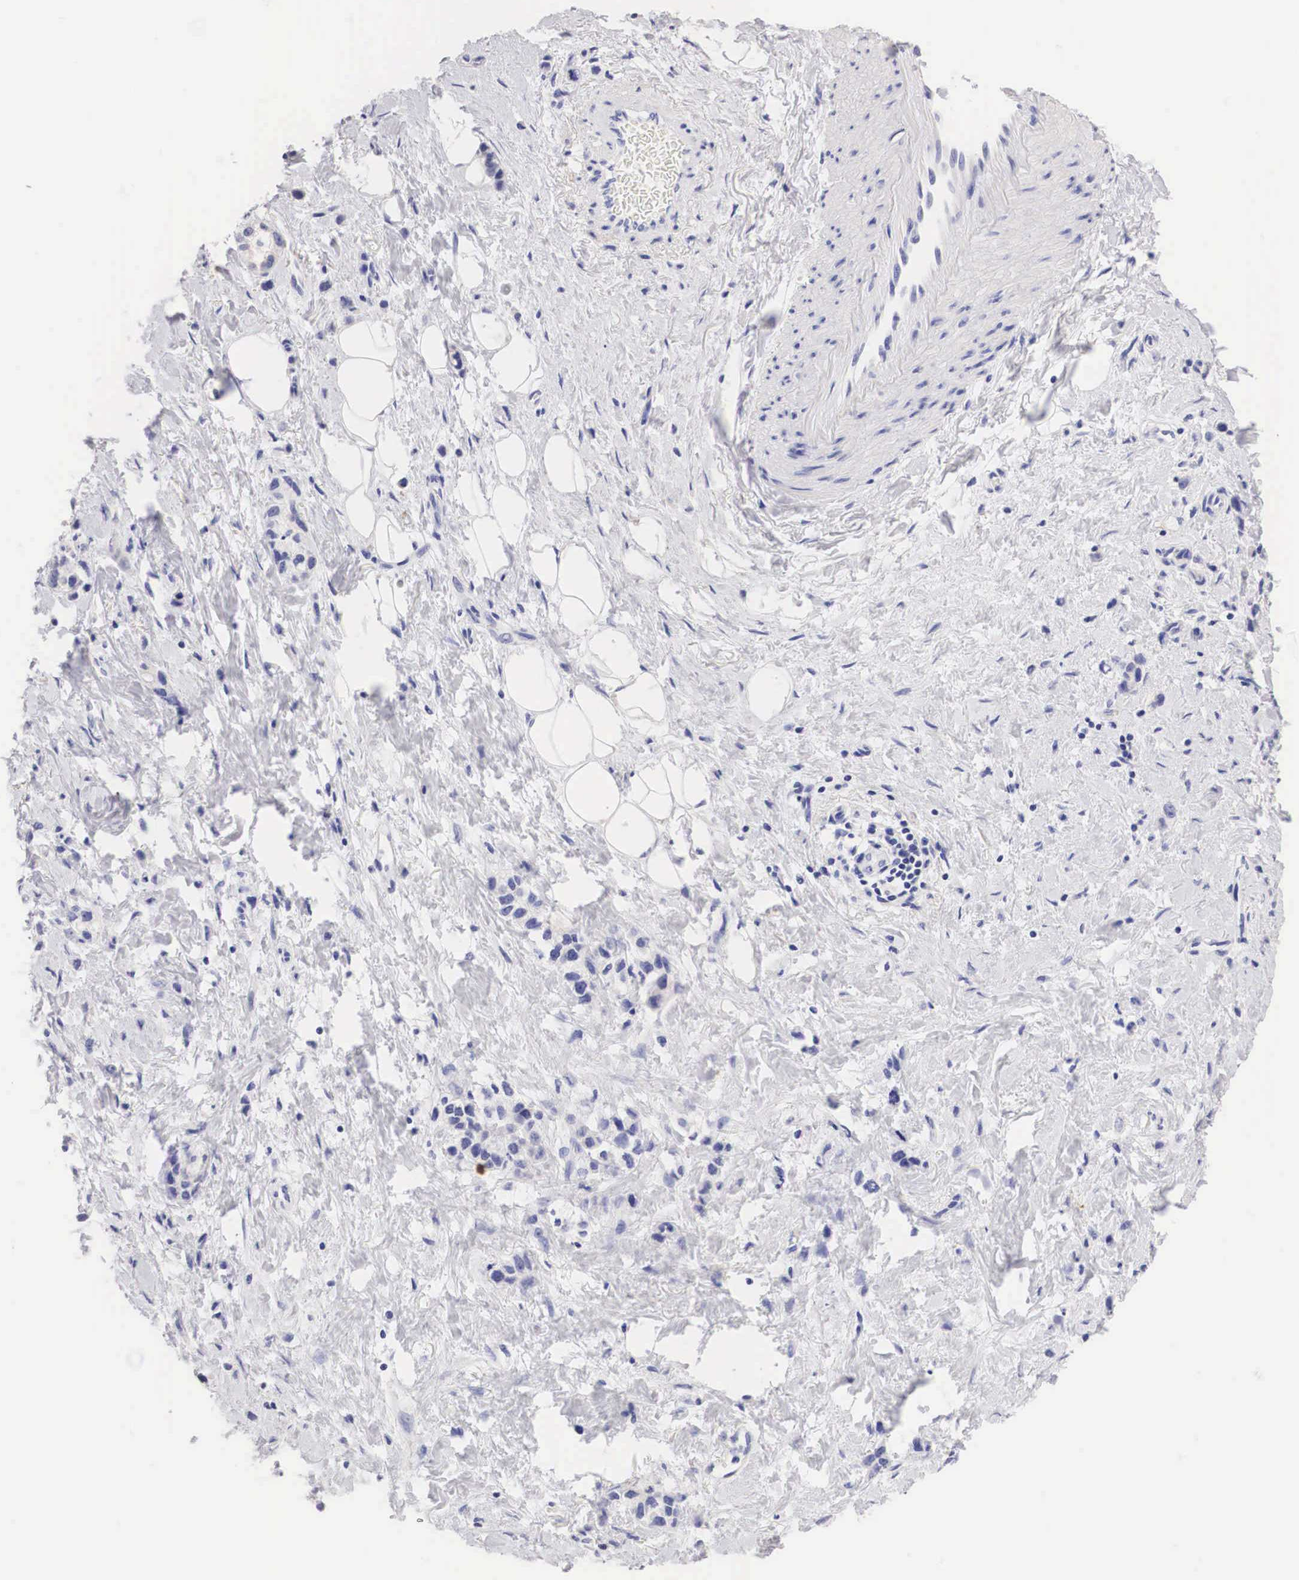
{"staining": {"intensity": "negative", "quantity": "none", "location": "none"}, "tissue": "stomach cancer", "cell_type": "Tumor cells", "image_type": "cancer", "snomed": [{"axis": "morphology", "description": "Adenocarcinoma, NOS"}, {"axis": "topography", "description": "Stomach, upper"}], "caption": "IHC photomicrograph of neoplastic tissue: human stomach cancer (adenocarcinoma) stained with DAB (3,3'-diaminobenzidine) demonstrates no significant protein expression in tumor cells.", "gene": "ERBB2", "patient": {"sex": "male", "age": 76}}